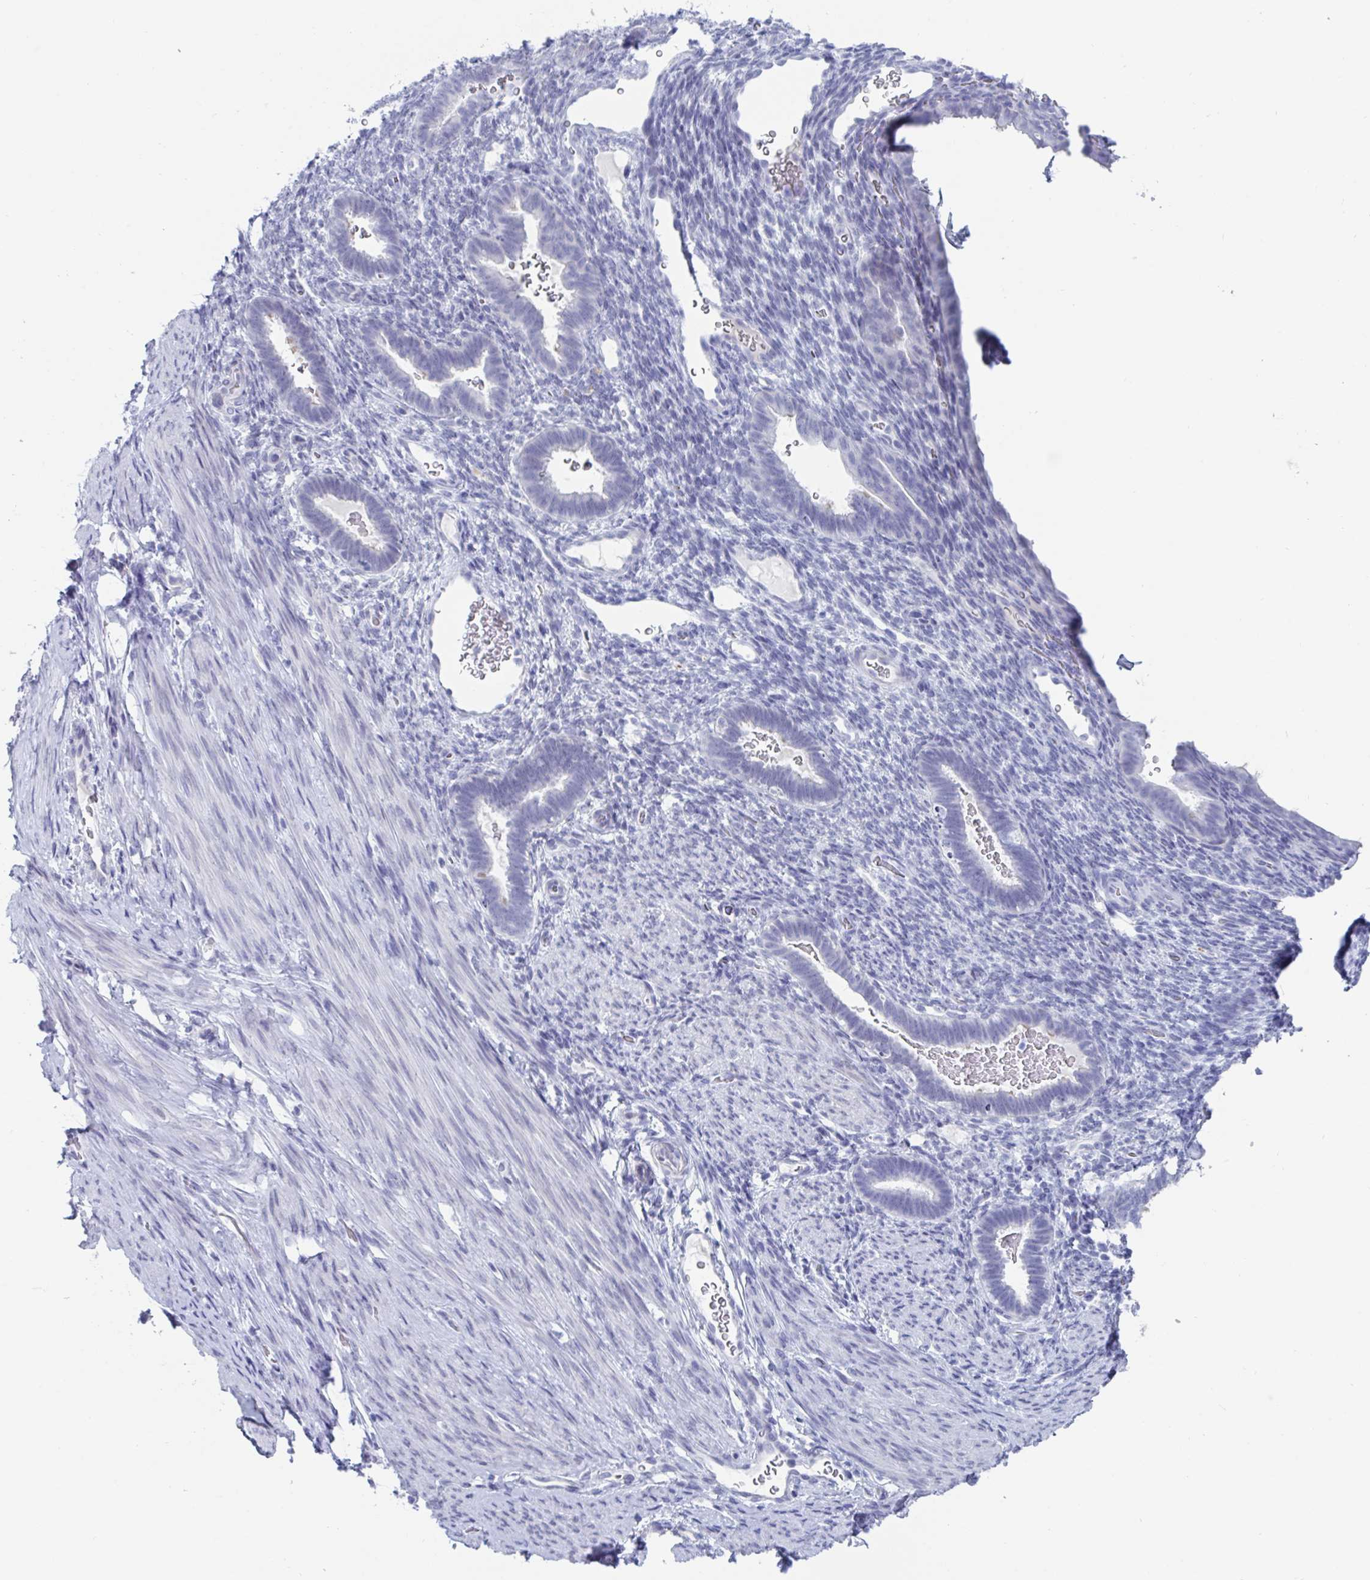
{"staining": {"intensity": "negative", "quantity": "none", "location": "none"}, "tissue": "endometrium", "cell_type": "Cells in endometrial stroma", "image_type": "normal", "snomed": [{"axis": "morphology", "description": "Normal tissue, NOS"}, {"axis": "topography", "description": "Endometrium"}], "caption": "Photomicrograph shows no significant protein staining in cells in endometrial stroma of unremarkable endometrium.", "gene": "CDX4", "patient": {"sex": "female", "age": 34}}